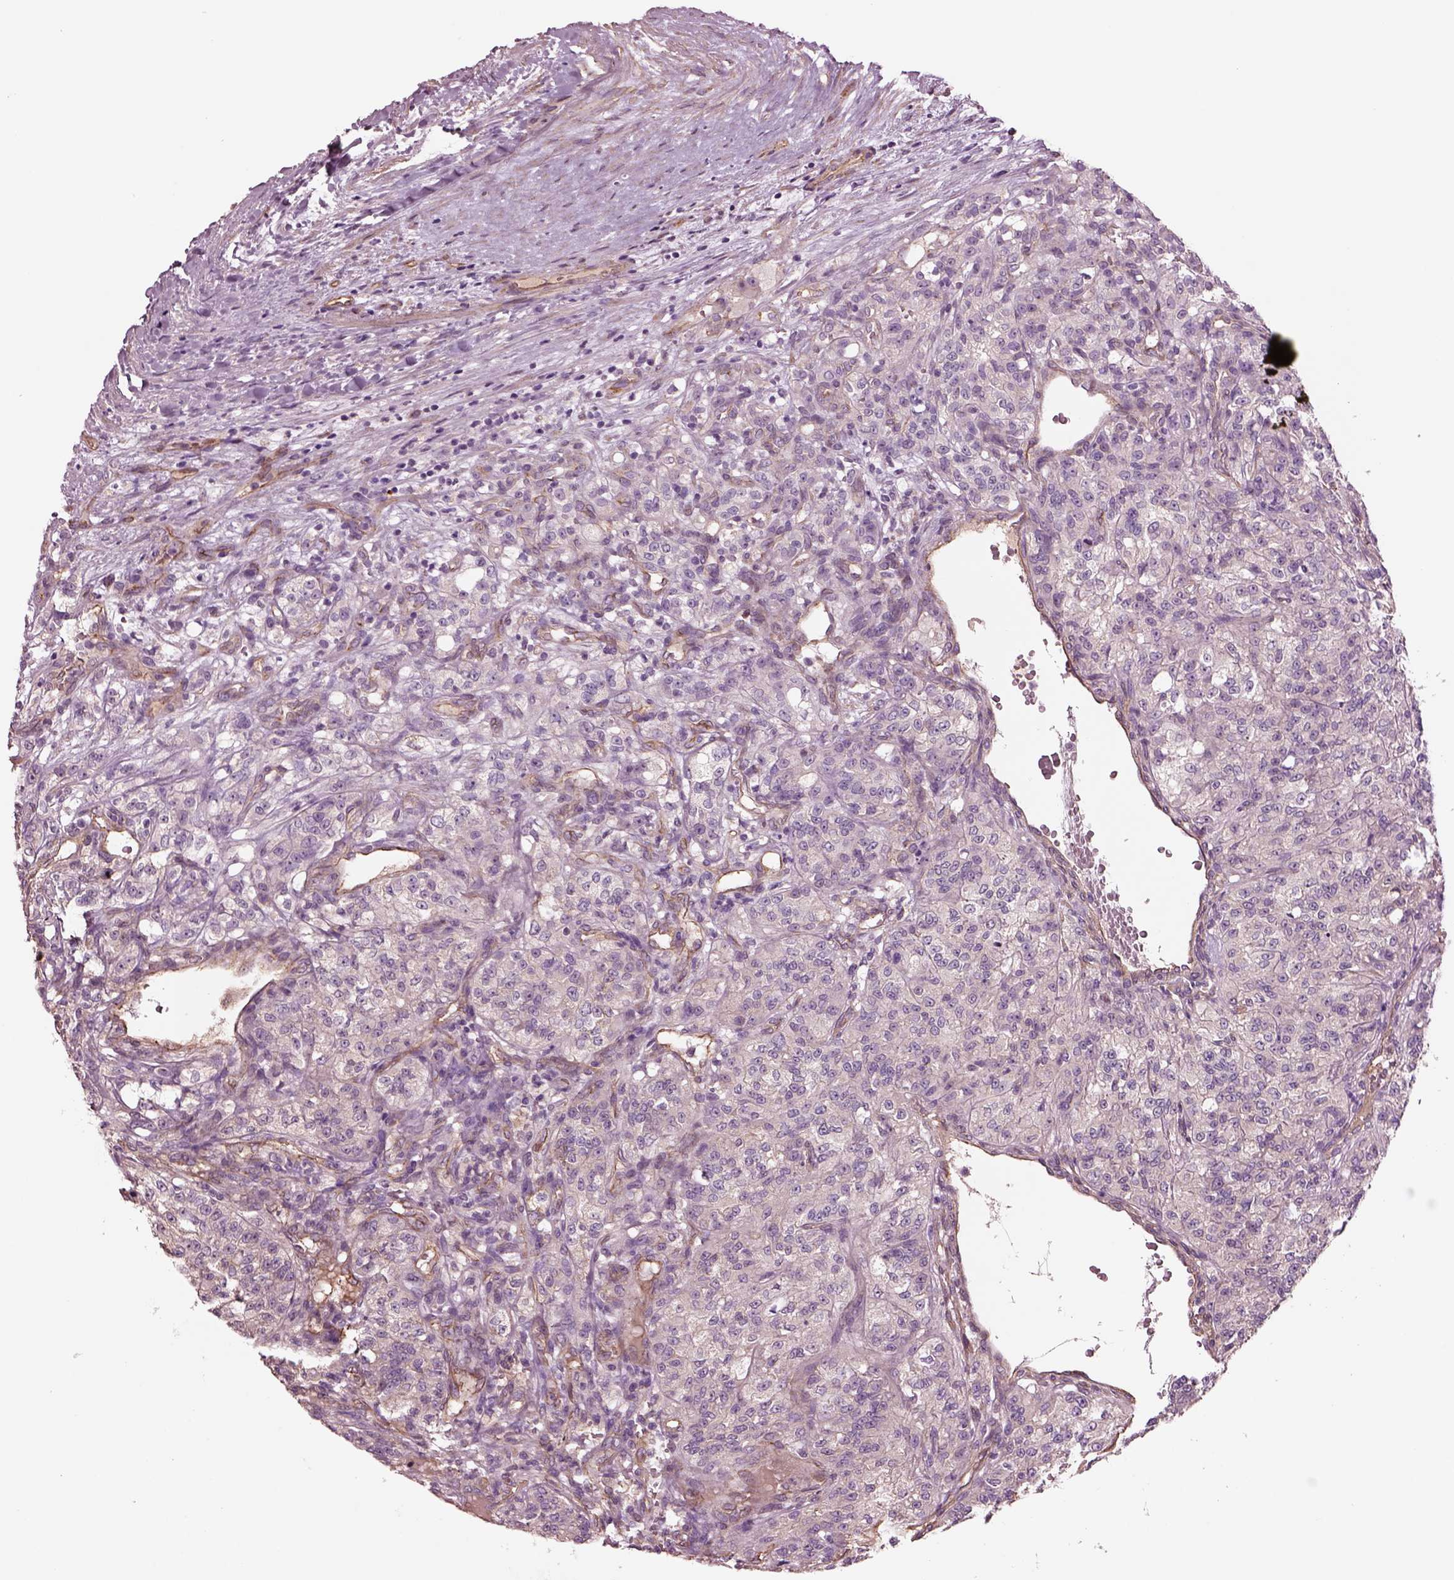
{"staining": {"intensity": "negative", "quantity": "none", "location": "none"}, "tissue": "renal cancer", "cell_type": "Tumor cells", "image_type": "cancer", "snomed": [{"axis": "morphology", "description": "Adenocarcinoma, NOS"}, {"axis": "topography", "description": "Kidney"}], "caption": "Tumor cells are negative for brown protein staining in adenocarcinoma (renal).", "gene": "HTR1B", "patient": {"sex": "female", "age": 63}}